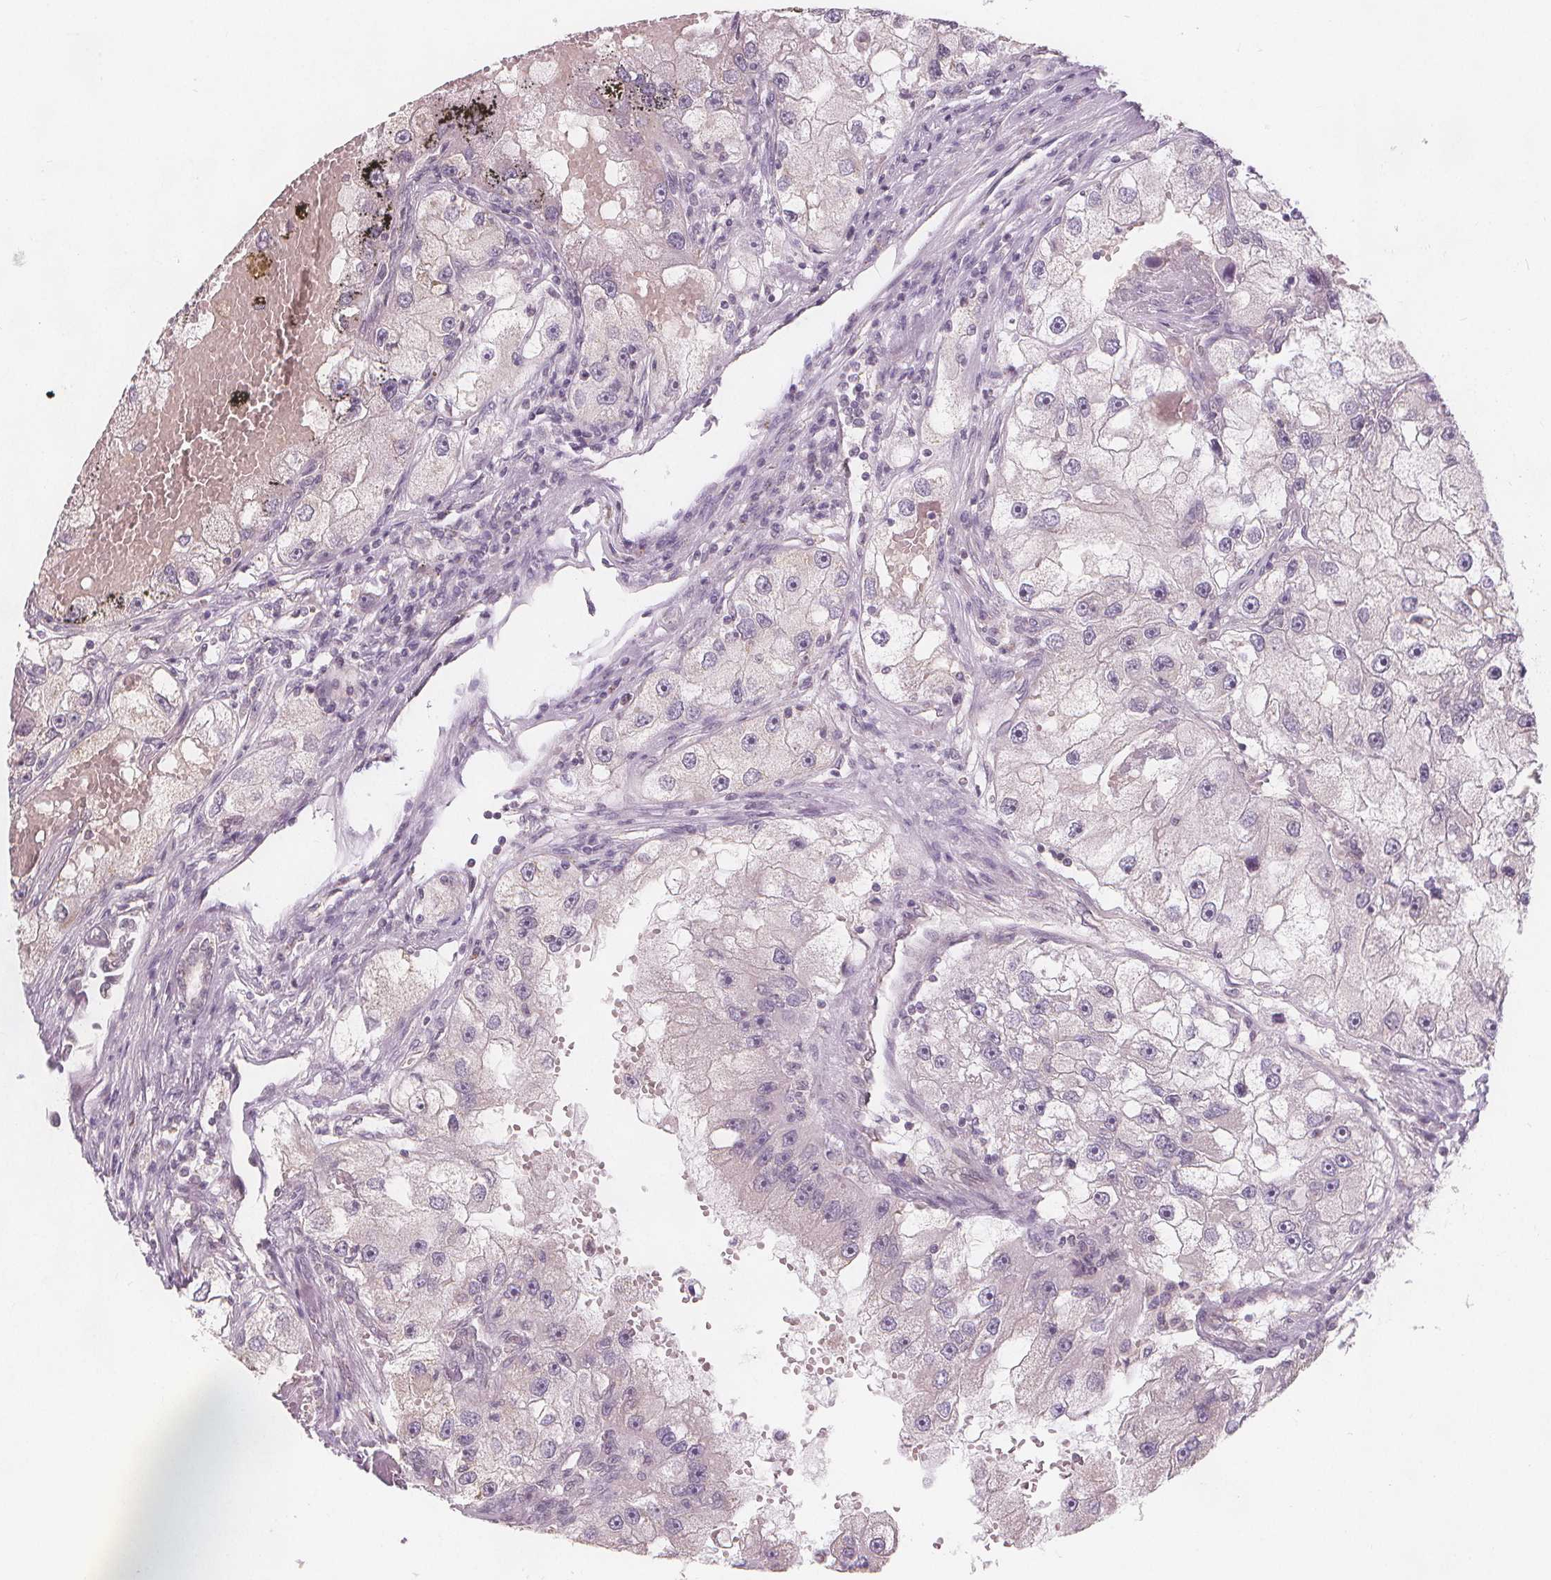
{"staining": {"intensity": "negative", "quantity": "none", "location": "none"}, "tissue": "renal cancer", "cell_type": "Tumor cells", "image_type": "cancer", "snomed": [{"axis": "morphology", "description": "Adenocarcinoma, NOS"}, {"axis": "topography", "description": "Kidney"}], "caption": "Tumor cells show no significant staining in renal cancer.", "gene": "TIPIN", "patient": {"sex": "male", "age": 63}}